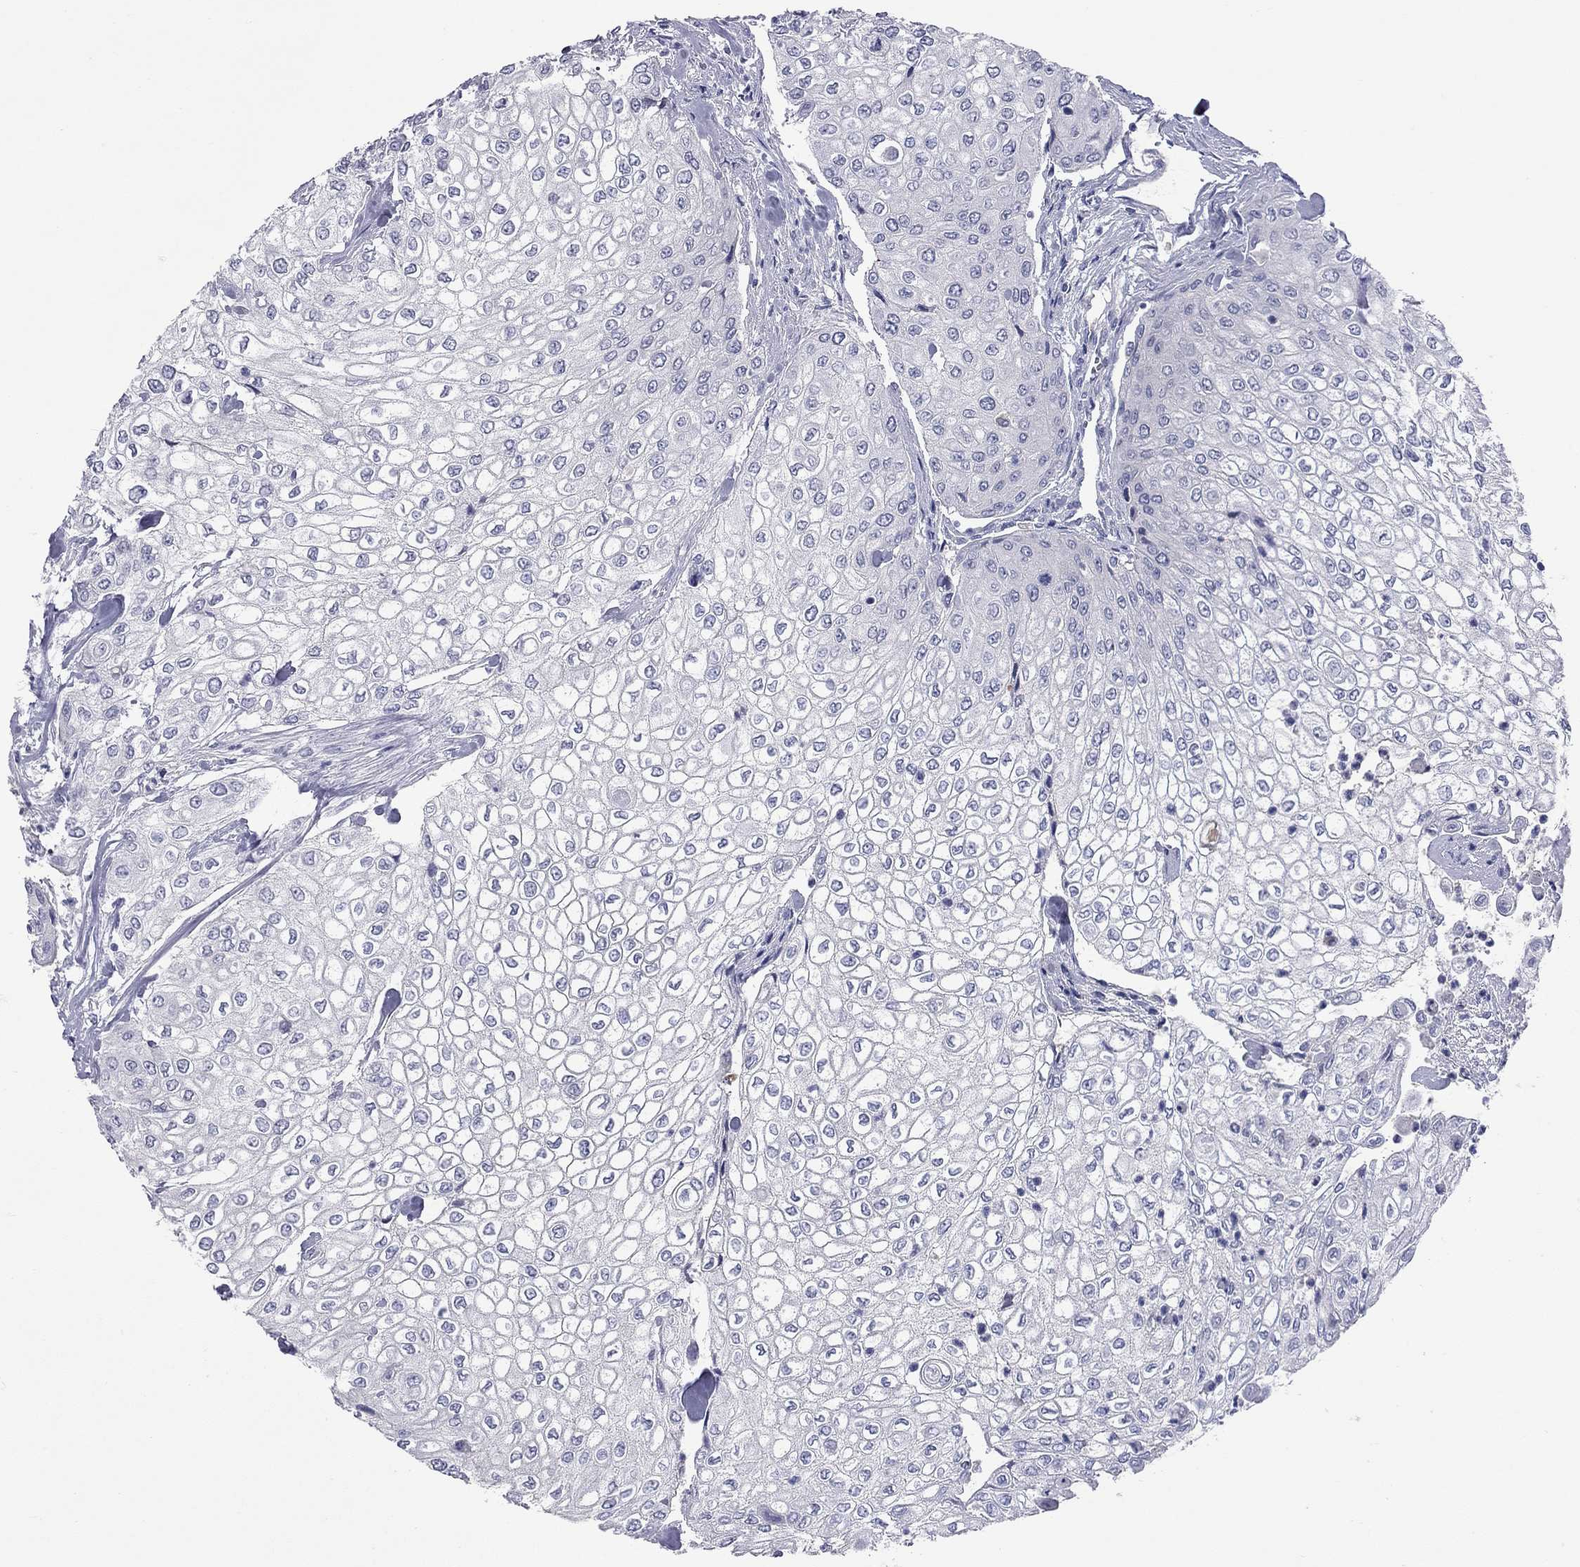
{"staining": {"intensity": "negative", "quantity": "none", "location": "none"}, "tissue": "urothelial cancer", "cell_type": "Tumor cells", "image_type": "cancer", "snomed": [{"axis": "morphology", "description": "Urothelial carcinoma, High grade"}, {"axis": "topography", "description": "Urinary bladder"}], "caption": "IHC micrograph of neoplastic tissue: urothelial cancer stained with DAB exhibits no significant protein staining in tumor cells. (DAB (3,3'-diaminobenzidine) IHC with hematoxylin counter stain).", "gene": "UNC119B", "patient": {"sex": "male", "age": 62}}